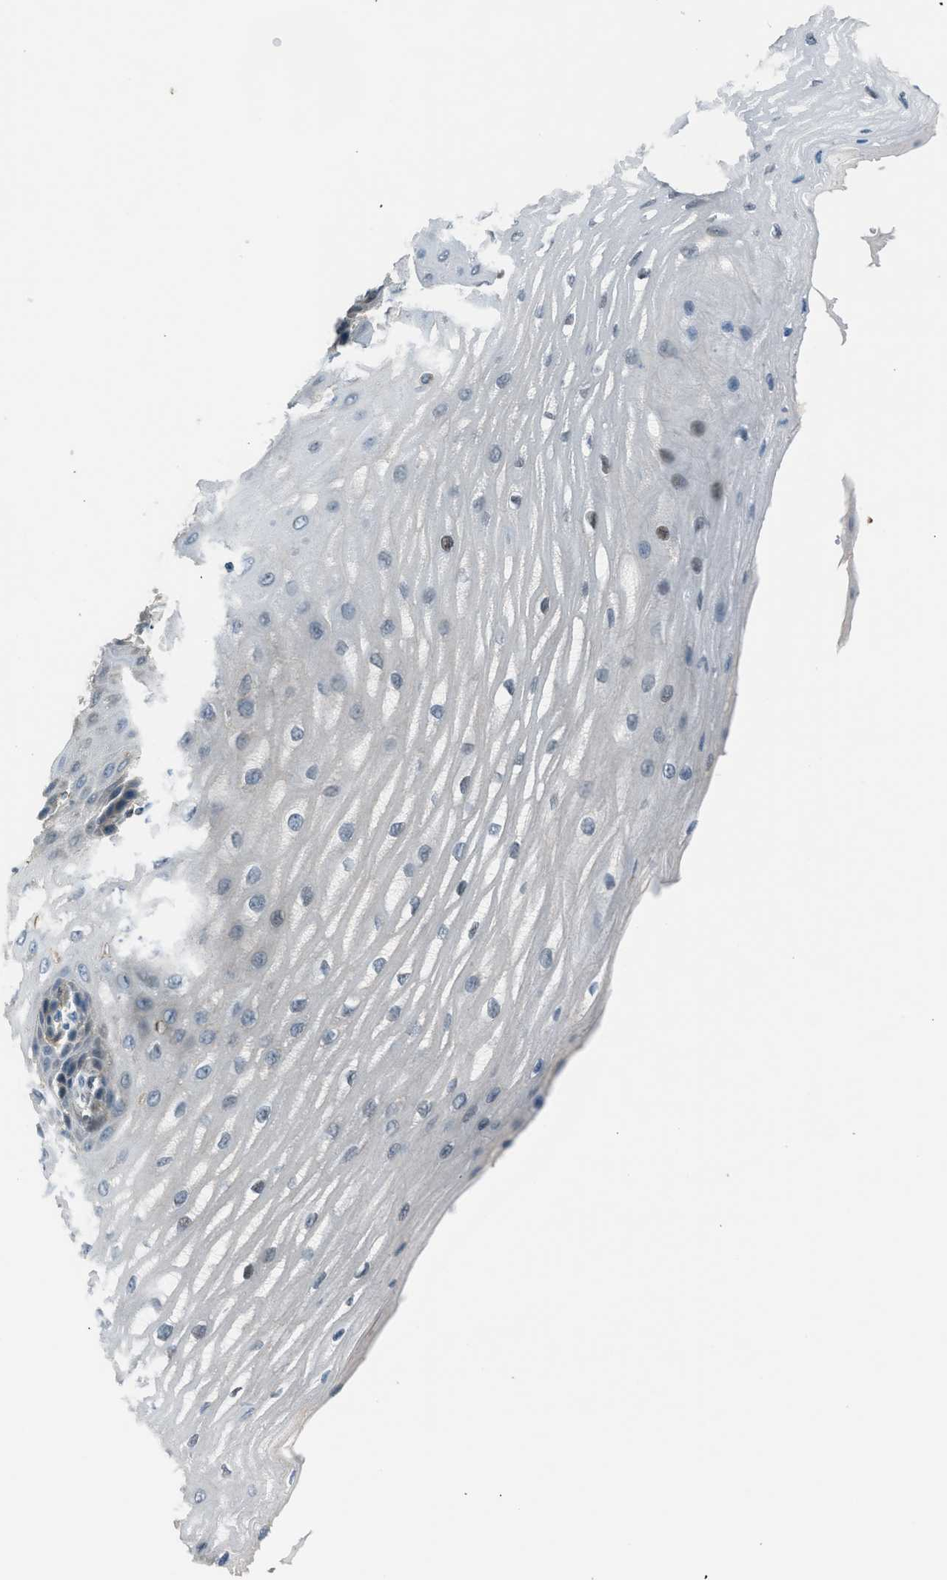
{"staining": {"intensity": "weak", "quantity": "25%-75%", "location": "cytoplasmic/membranous,nuclear"}, "tissue": "esophagus", "cell_type": "Squamous epithelial cells", "image_type": "normal", "snomed": [{"axis": "morphology", "description": "Normal tissue, NOS"}, {"axis": "topography", "description": "Esophagus"}], "caption": "Immunohistochemistry (IHC) (DAB) staining of unremarkable esophagus reveals weak cytoplasmic/membranous,nuclear protein expression in about 25%-75% of squamous epithelial cells. Nuclei are stained in blue.", "gene": "LMLN", "patient": {"sex": "male", "age": 54}}